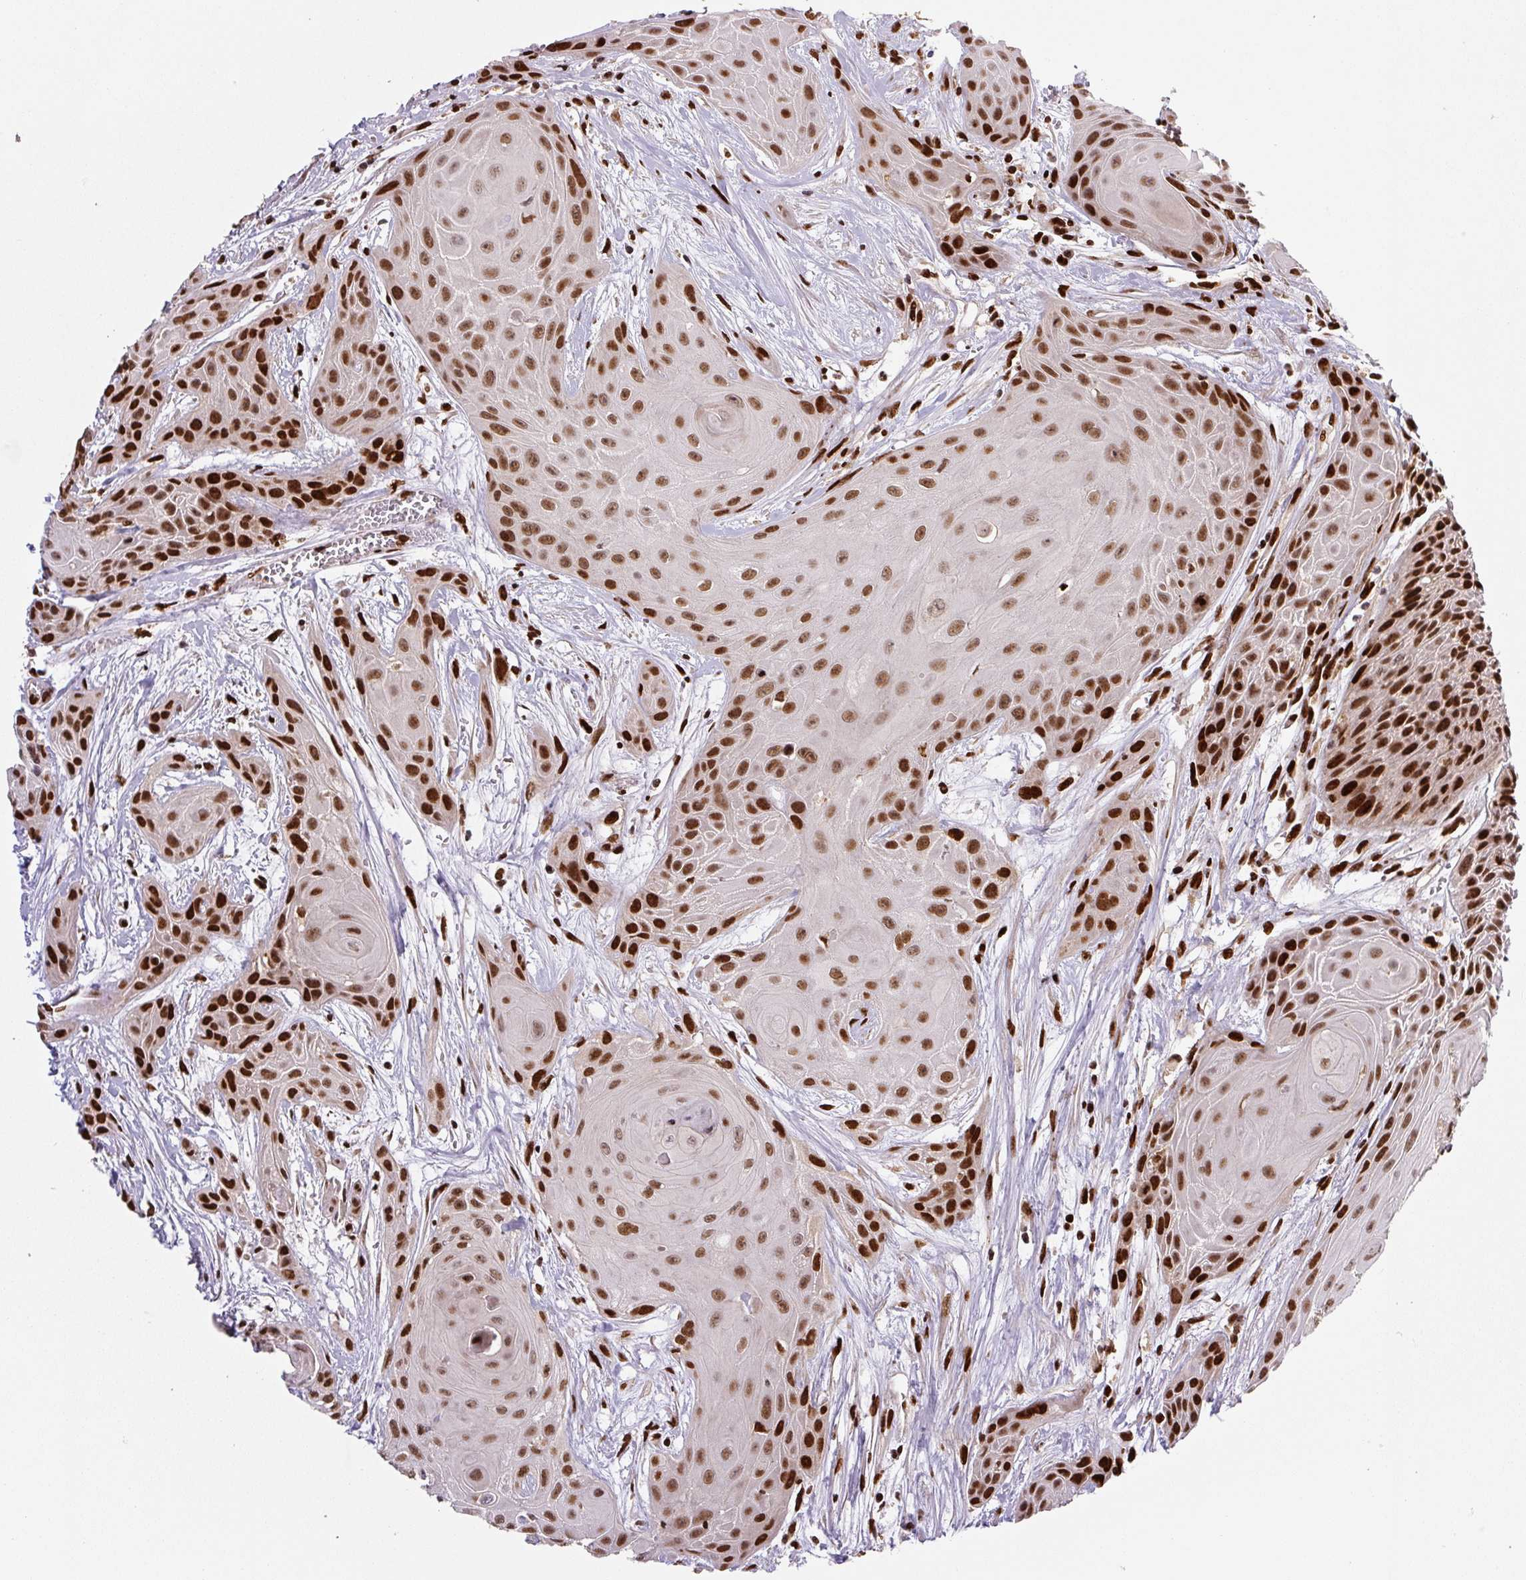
{"staining": {"intensity": "strong", "quantity": ">75%", "location": "nuclear"}, "tissue": "head and neck cancer", "cell_type": "Tumor cells", "image_type": "cancer", "snomed": [{"axis": "morphology", "description": "Squamous cell carcinoma, NOS"}, {"axis": "topography", "description": "Head-Neck"}], "caption": "There is high levels of strong nuclear staining in tumor cells of head and neck squamous cell carcinoma, as demonstrated by immunohistochemical staining (brown color).", "gene": "PYDC2", "patient": {"sex": "female", "age": 73}}